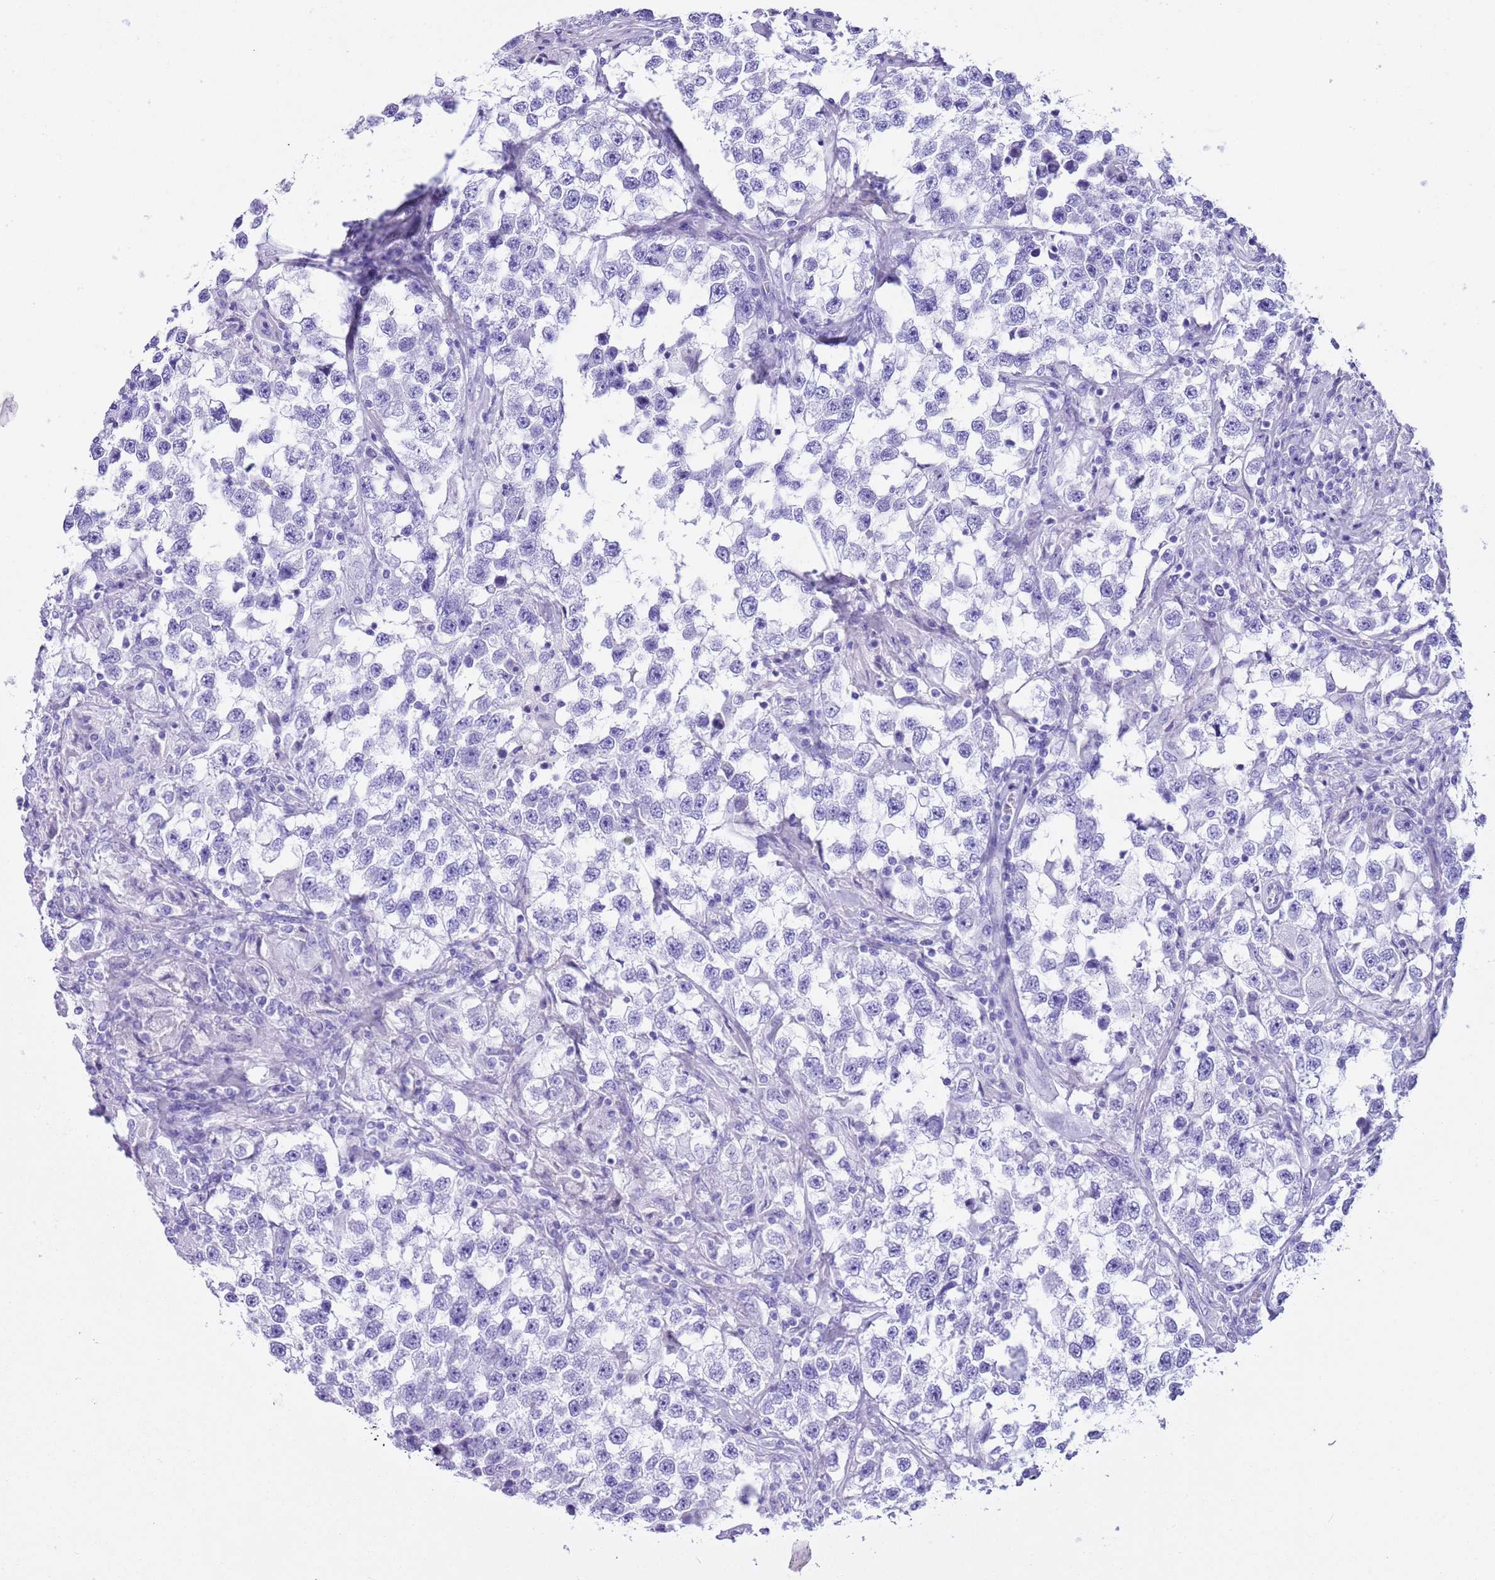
{"staining": {"intensity": "negative", "quantity": "none", "location": "none"}, "tissue": "testis cancer", "cell_type": "Tumor cells", "image_type": "cancer", "snomed": [{"axis": "morphology", "description": "Seminoma, NOS"}, {"axis": "topography", "description": "Testis"}], "caption": "Tumor cells show no significant protein expression in seminoma (testis).", "gene": "TMEM185B", "patient": {"sex": "male", "age": 46}}